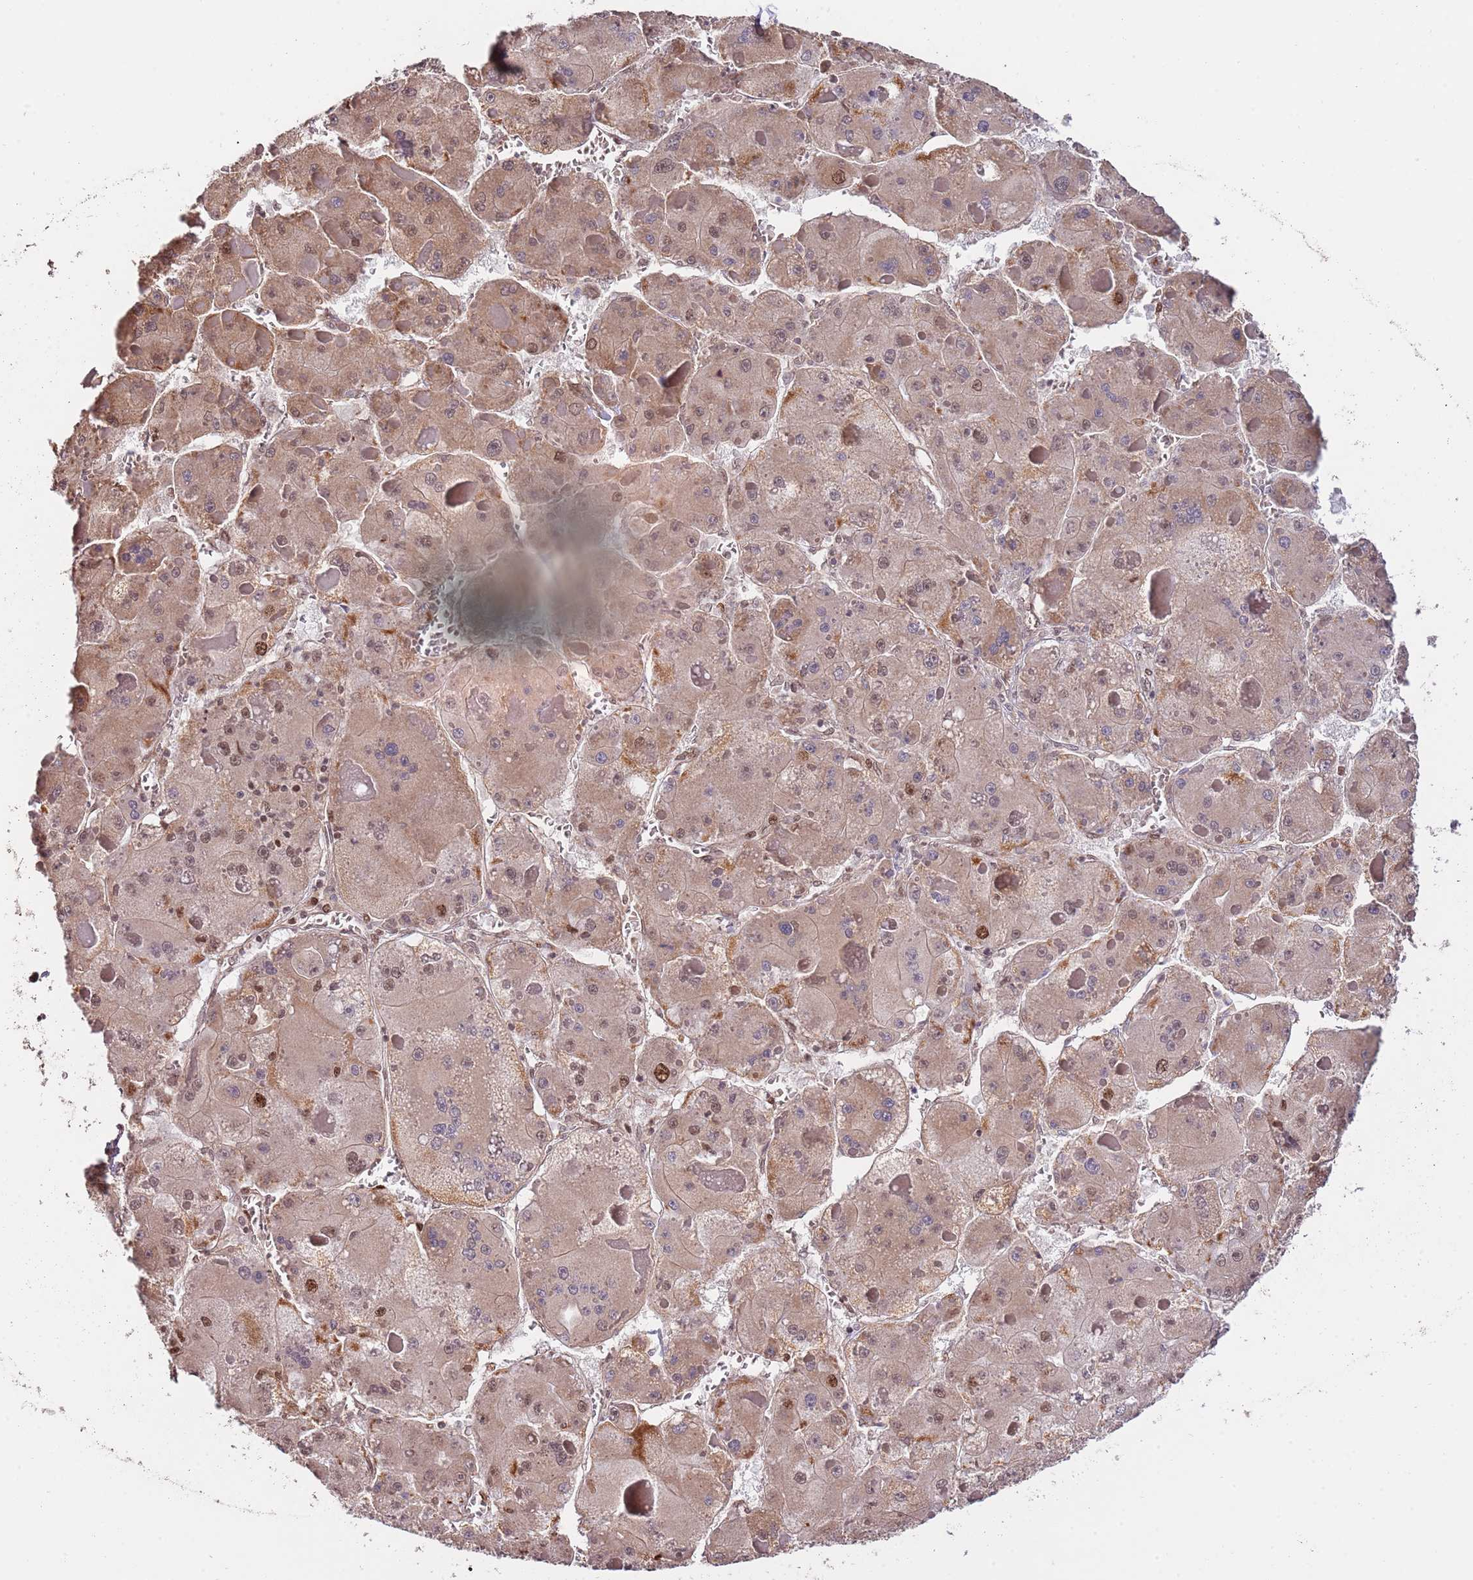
{"staining": {"intensity": "moderate", "quantity": "25%-75%", "location": "cytoplasmic/membranous,nuclear"}, "tissue": "liver cancer", "cell_type": "Tumor cells", "image_type": "cancer", "snomed": [{"axis": "morphology", "description": "Carcinoma, Hepatocellular, NOS"}, {"axis": "topography", "description": "Liver"}], "caption": "Human liver cancer (hepatocellular carcinoma) stained with a brown dye demonstrates moderate cytoplasmic/membranous and nuclear positive positivity in about 25%-75% of tumor cells.", "gene": "RIF1", "patient": {"sex": "female", "age": 73}}